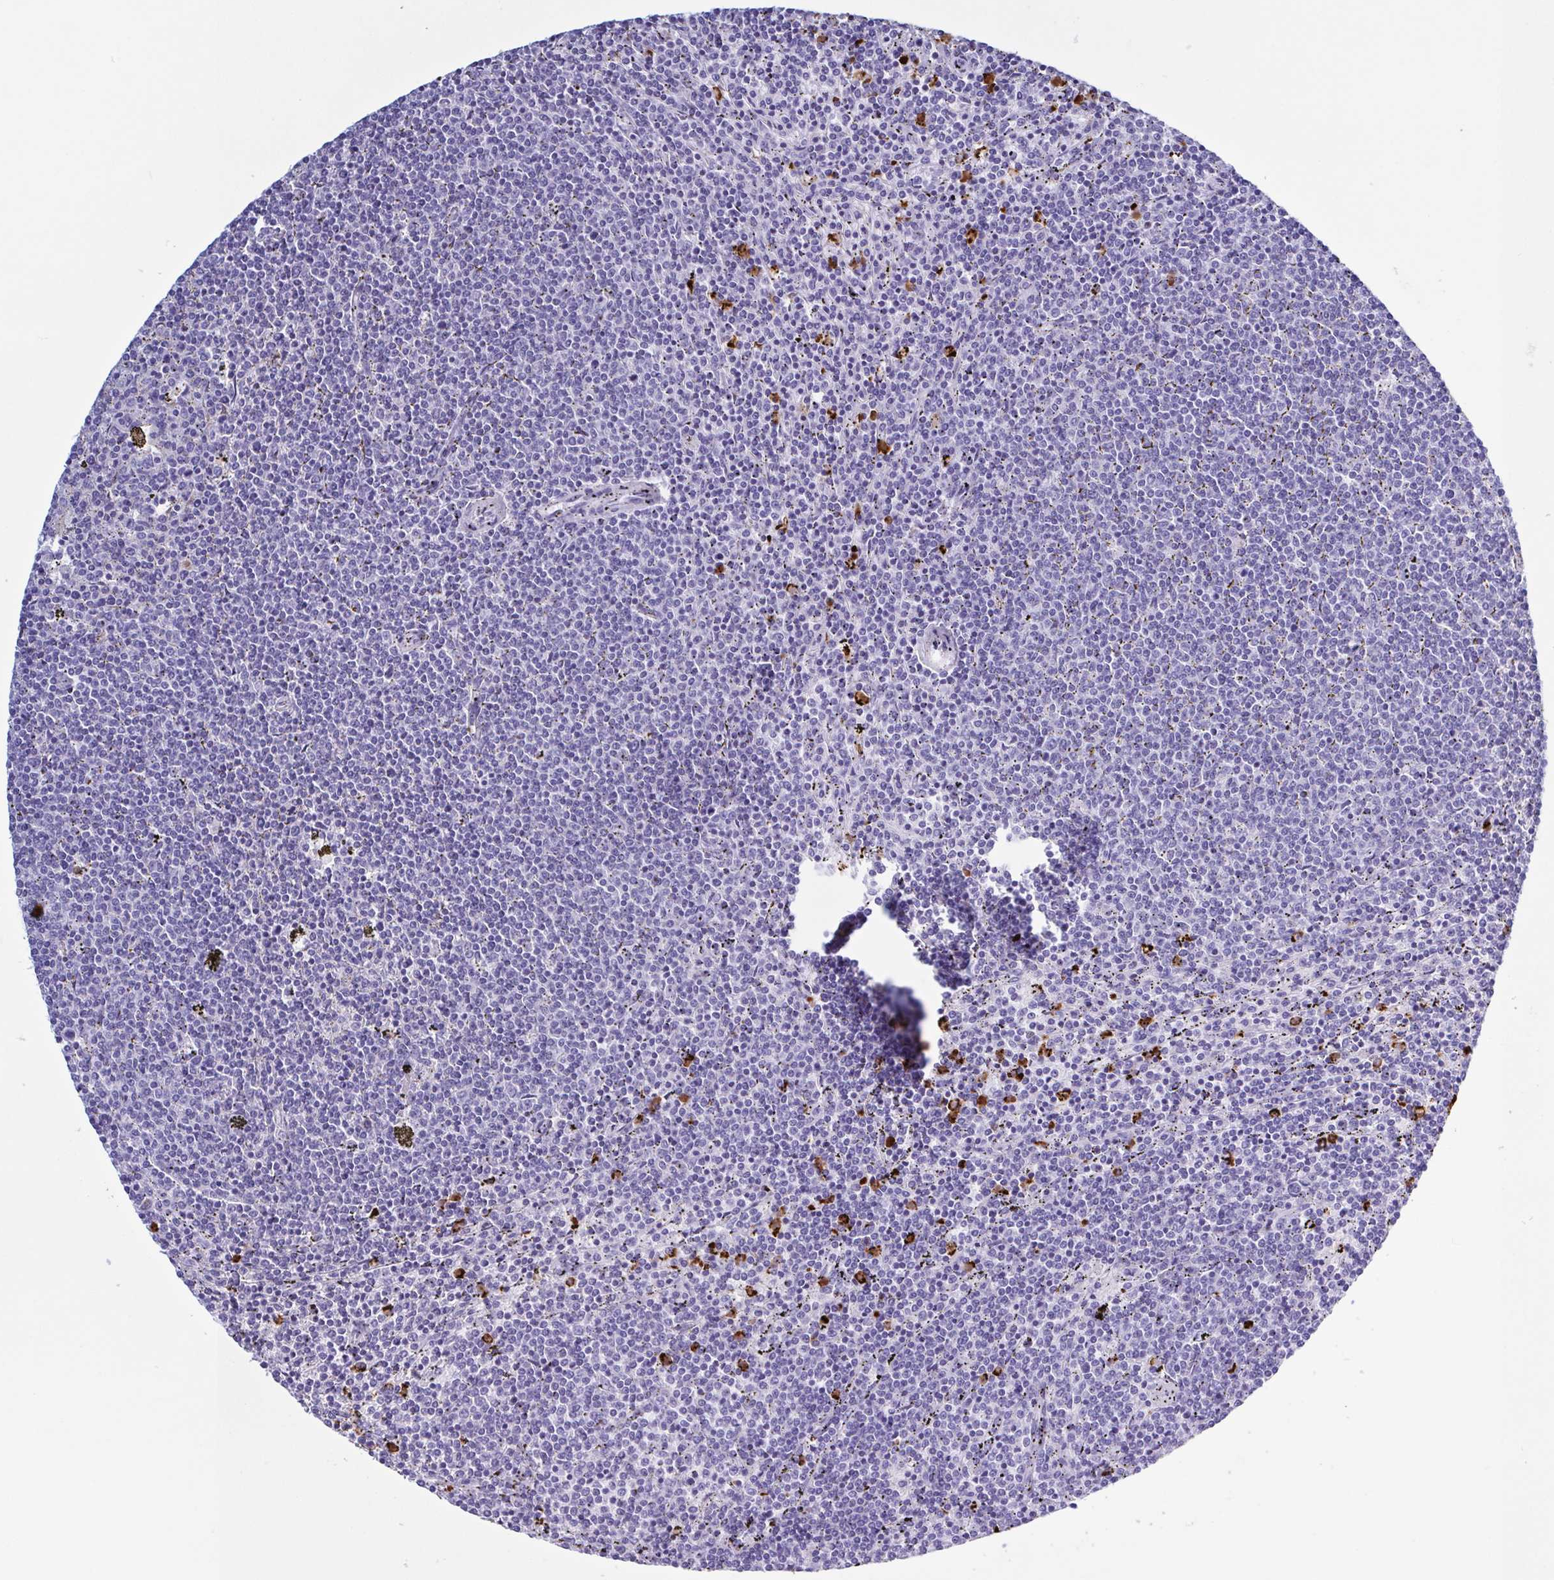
{"staining": {"intensity": "negative", "quantity": "none", "location": "none"}, "tissue": "lymphoma", "cell_type": "Tumor cells", "image_type": "cancer", "snomed": [{"axis": "morphology", "description": "Malignant lymphoma, non-Hodgkin's type, Low grade"}, {"axis": "topography", "description": "Spleen"}], "caption": "High power microscopy histopathology image of an IHC photomicrograph of lymphoma, revealing no significant expression in tumor cells.", "gene": "LTF", "patient": {"sex": "female", "age": 50}}